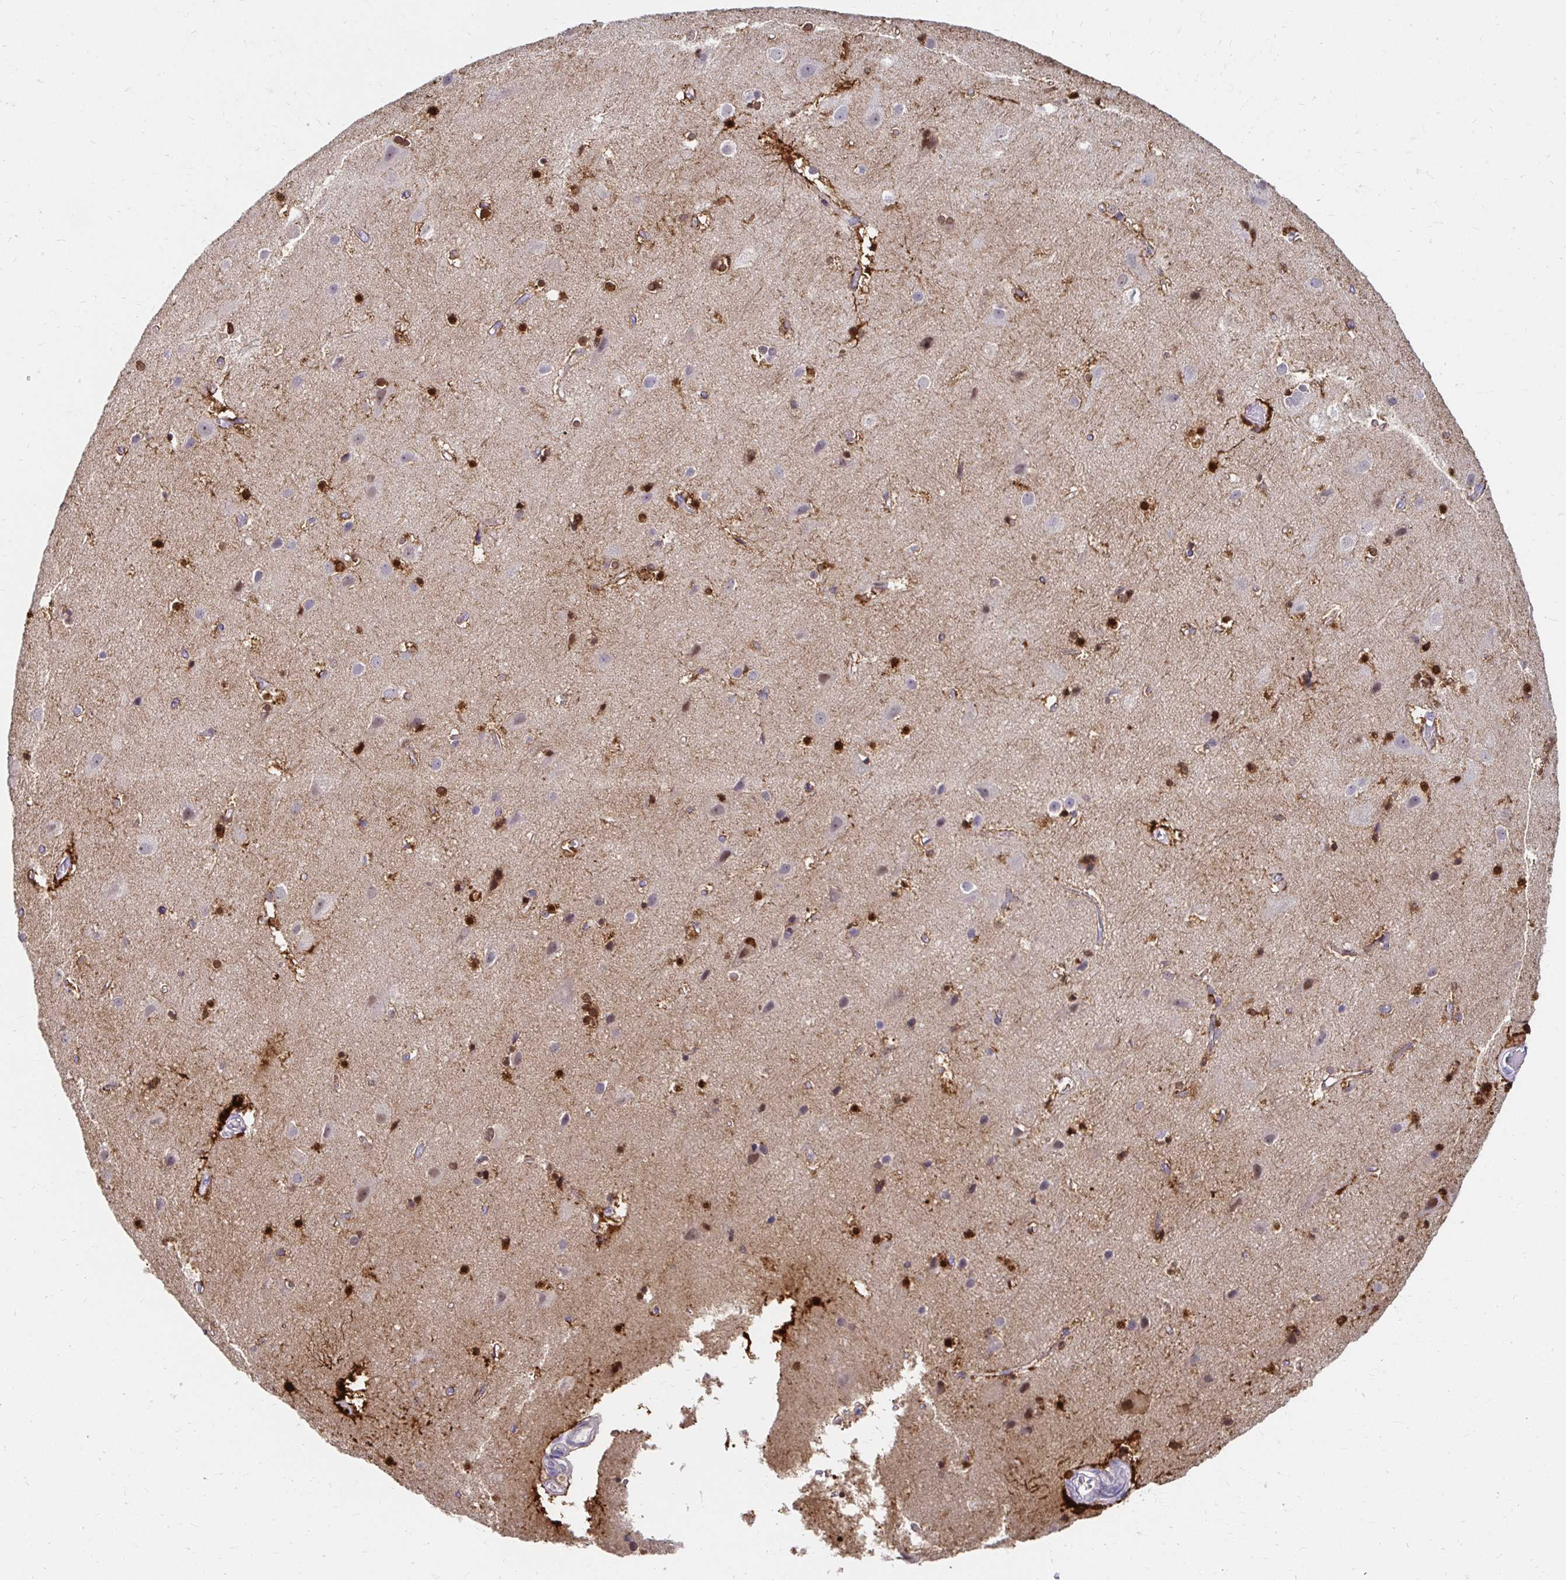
{"staining": {"intensity": "negative", "quantity": "none", "location": "none"}, "tissue": "cerebral cortex", "cell_type": "Endothelial cells", "image_type": "normal", "snomed": [{"axis": "morphology", "description": "Normal tissue, NOS"}, {"axis": "topography", "description": "Cerebral cortex"}], "caption": "Histopathology image shows no significant protein positivity in endothelial cells of benign cerebral cortex. (DAB IHC, high magnification).", "gene": "PADI2", "patient": {"sex": "female", "age": 52}}